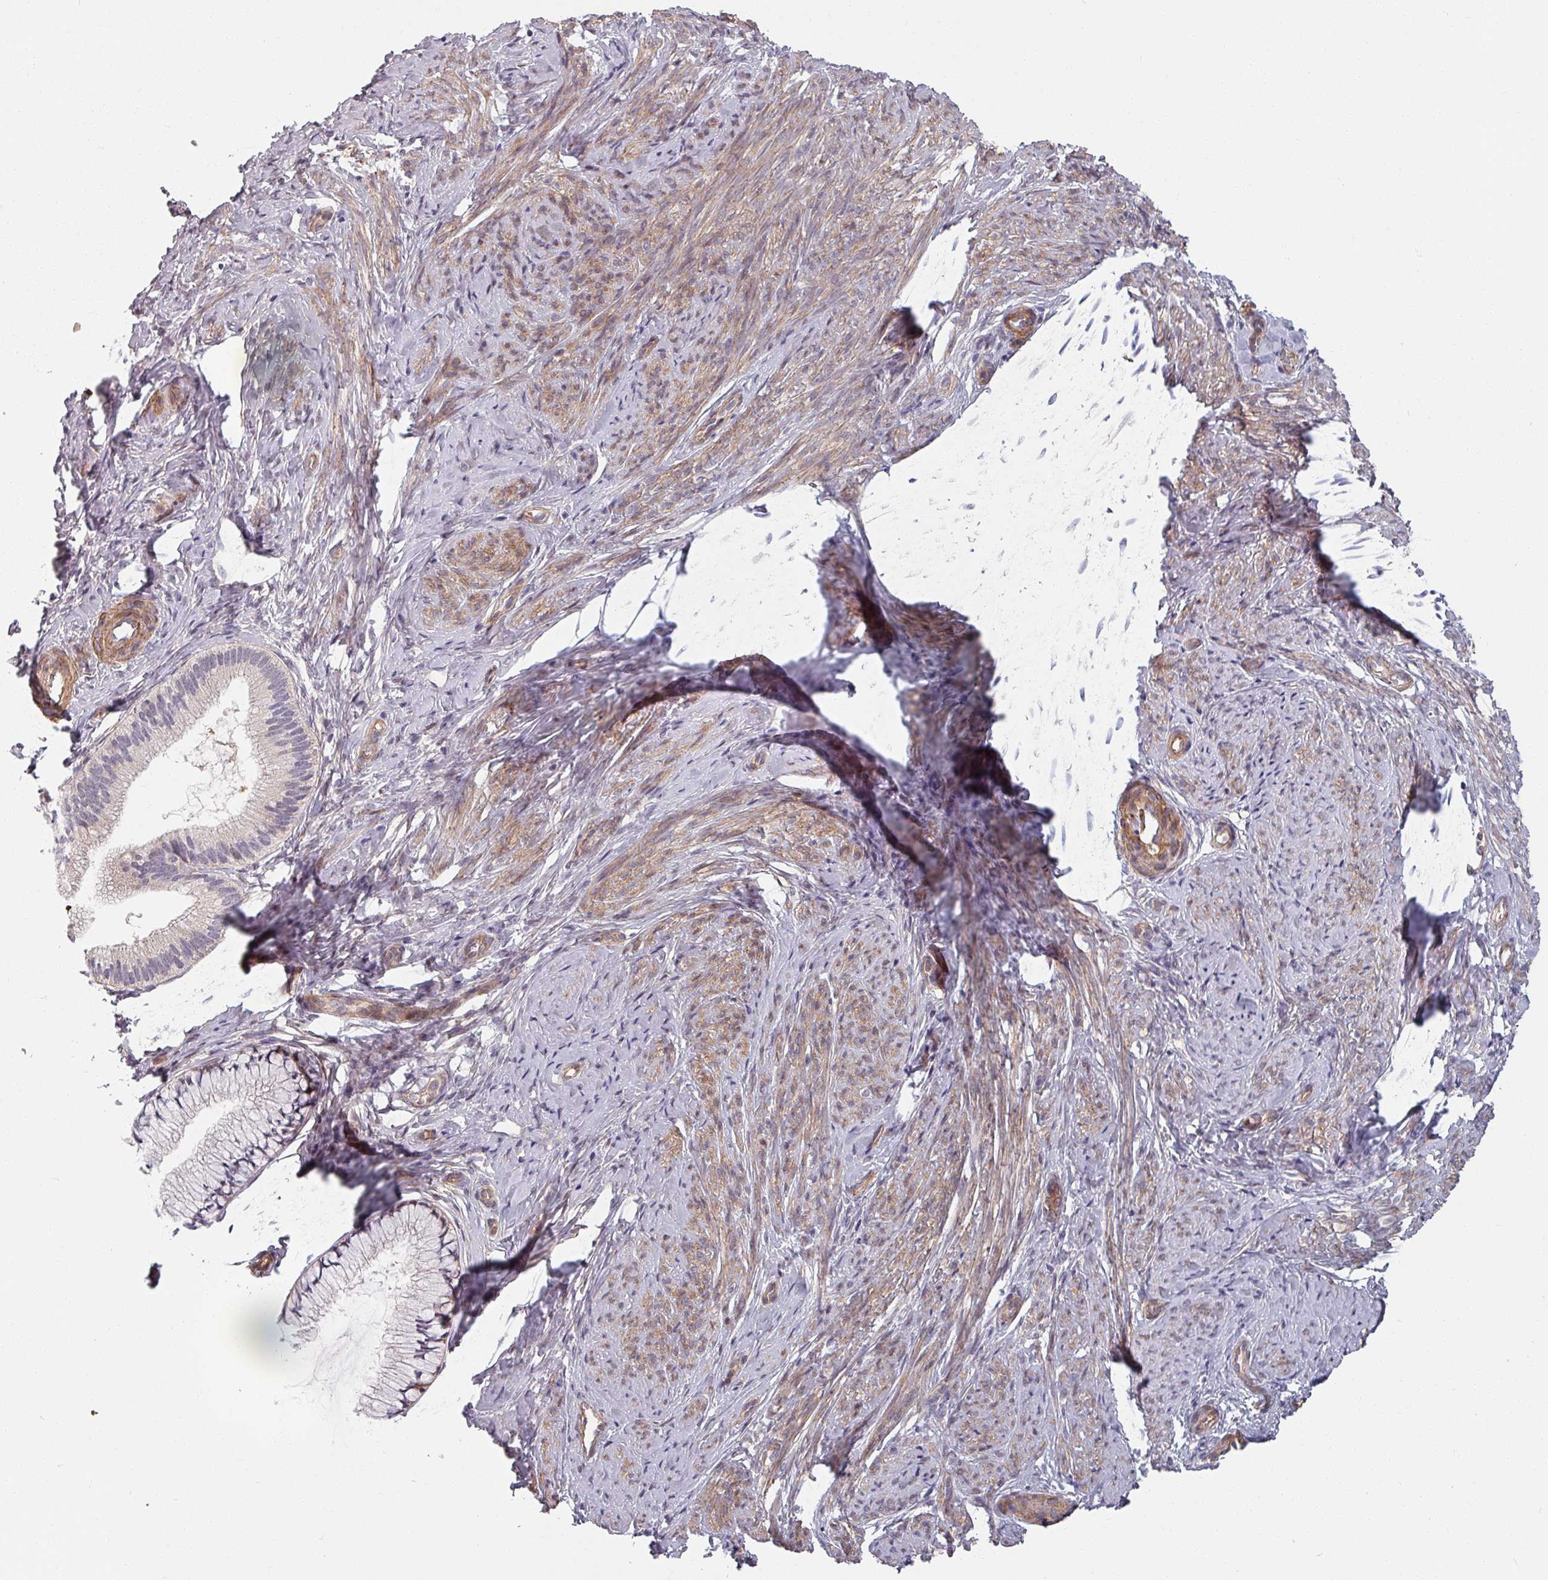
{"staining": {"intensity": "moderate", "quantity": "25%-75%", "location": "cytoplasmic/membranous"}, "tissue": "cervix", "cell_type": "Glandular cells", "image_type": "normal", "snomed": [{"axis": "morphology", "description": "Normal tissue, NOS"}, {"axis": "topography", "description": "Cervix"}], "caption": "Glandular cells exhibit moderate cytoplasmic/membranous staining in about 25%-75% of cells in unremarkable cervix. (brown staining indicates protein expression, while blue staining denotes nuclei).", "gene": "C4BPB", "patient": {"sex": "female", "age": 36}}